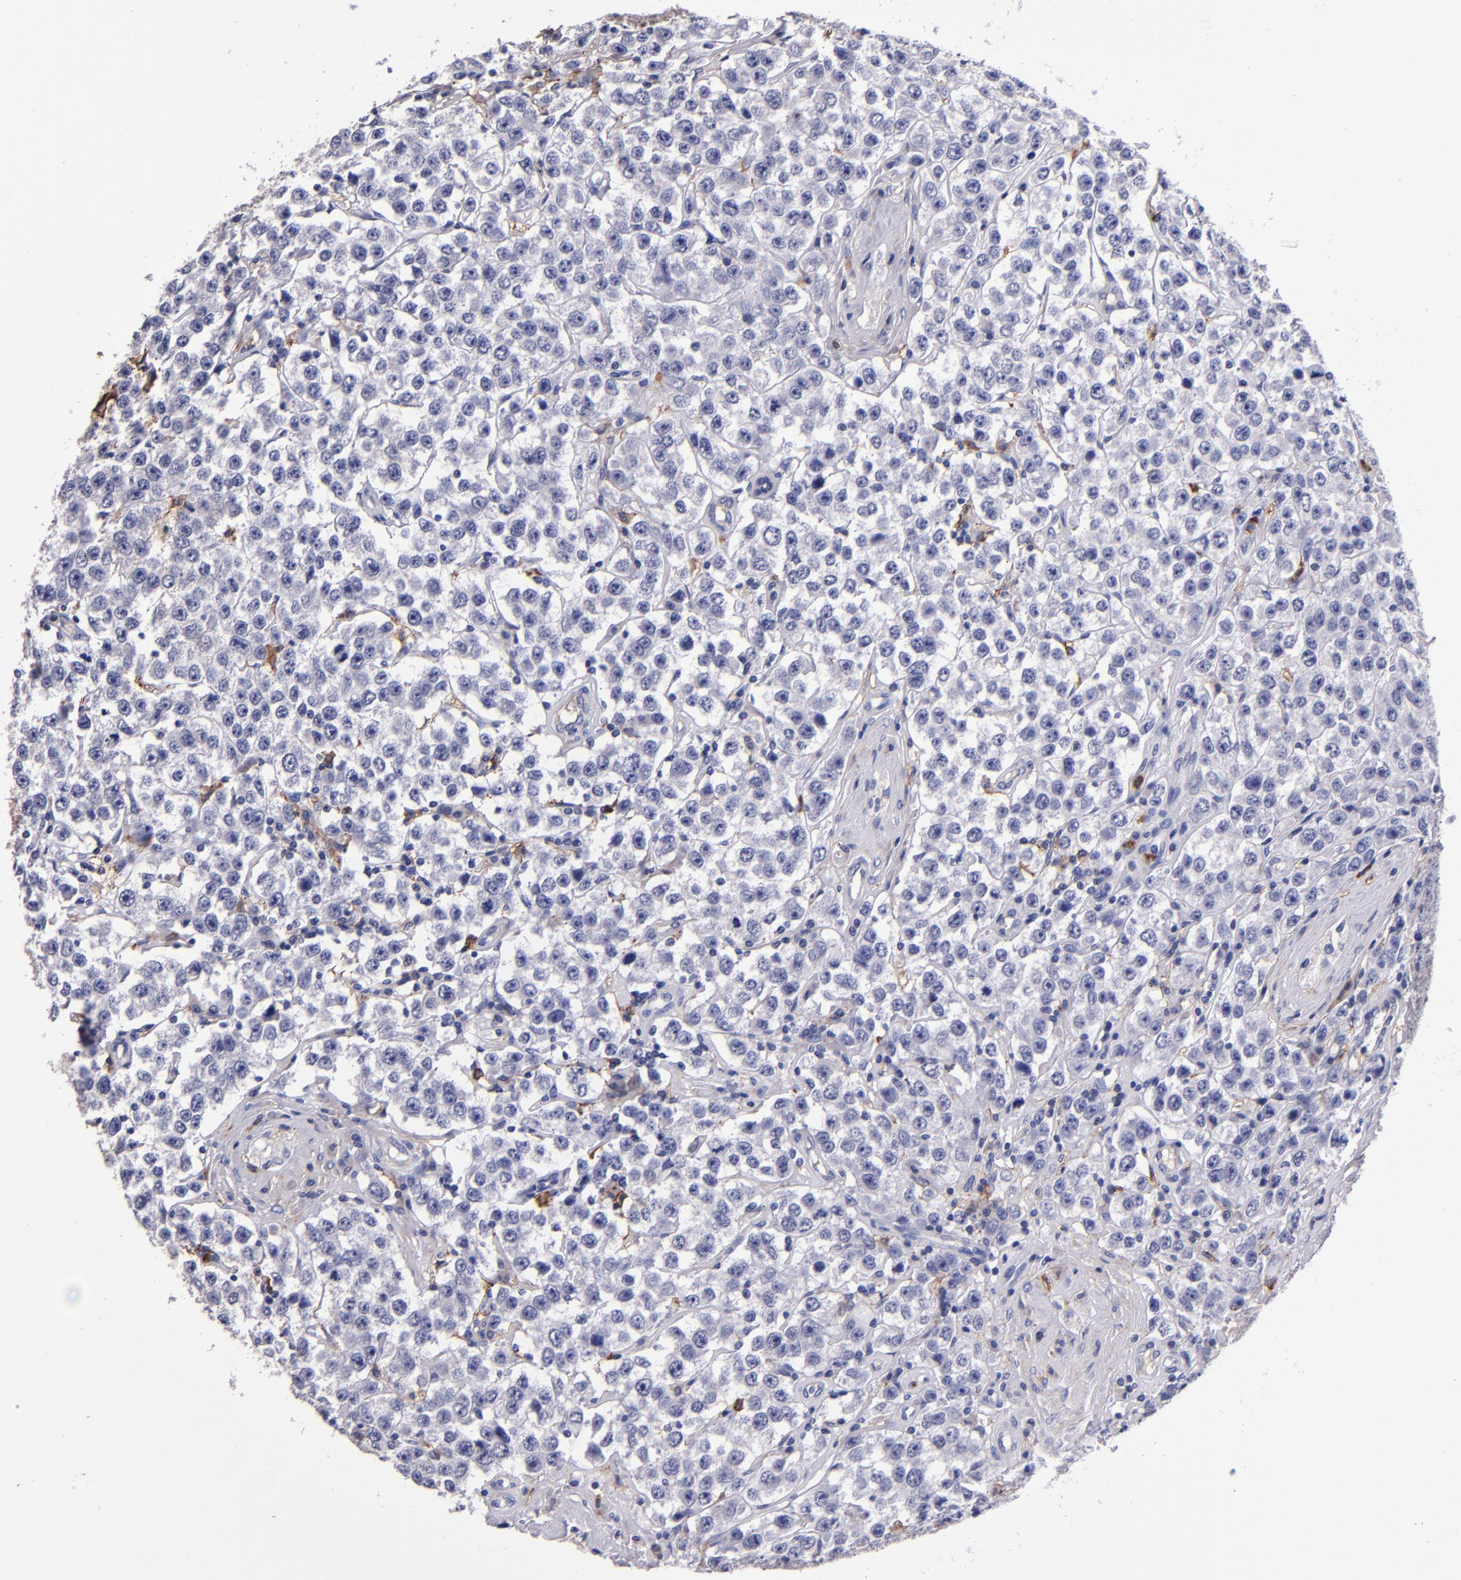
{"staining": {"intensity": "strong", "quantity": "<25%", "location": "cytoplasmic/membranous"}, "tissue": "testis cancer", "cell_type": "Tumor cells", "image_type": "cancer", "snomed": [{"axis": "morphology", "description": "Seminoma, NOS"}, {"axis": "topography", "description": "Testis"}], "caption": "High-magnification brightfield microscopy of testis cancer stained with DAB (3,3'-diaminobenzidine) (brown) and counterstained with hematoxylin (blue). tumor cells exhibit strong cytoplasmic/membranous positivity is seen in about<25% of cells.", "gene": "SIRPA", "patient": {"sex": "male", "age": 52}}